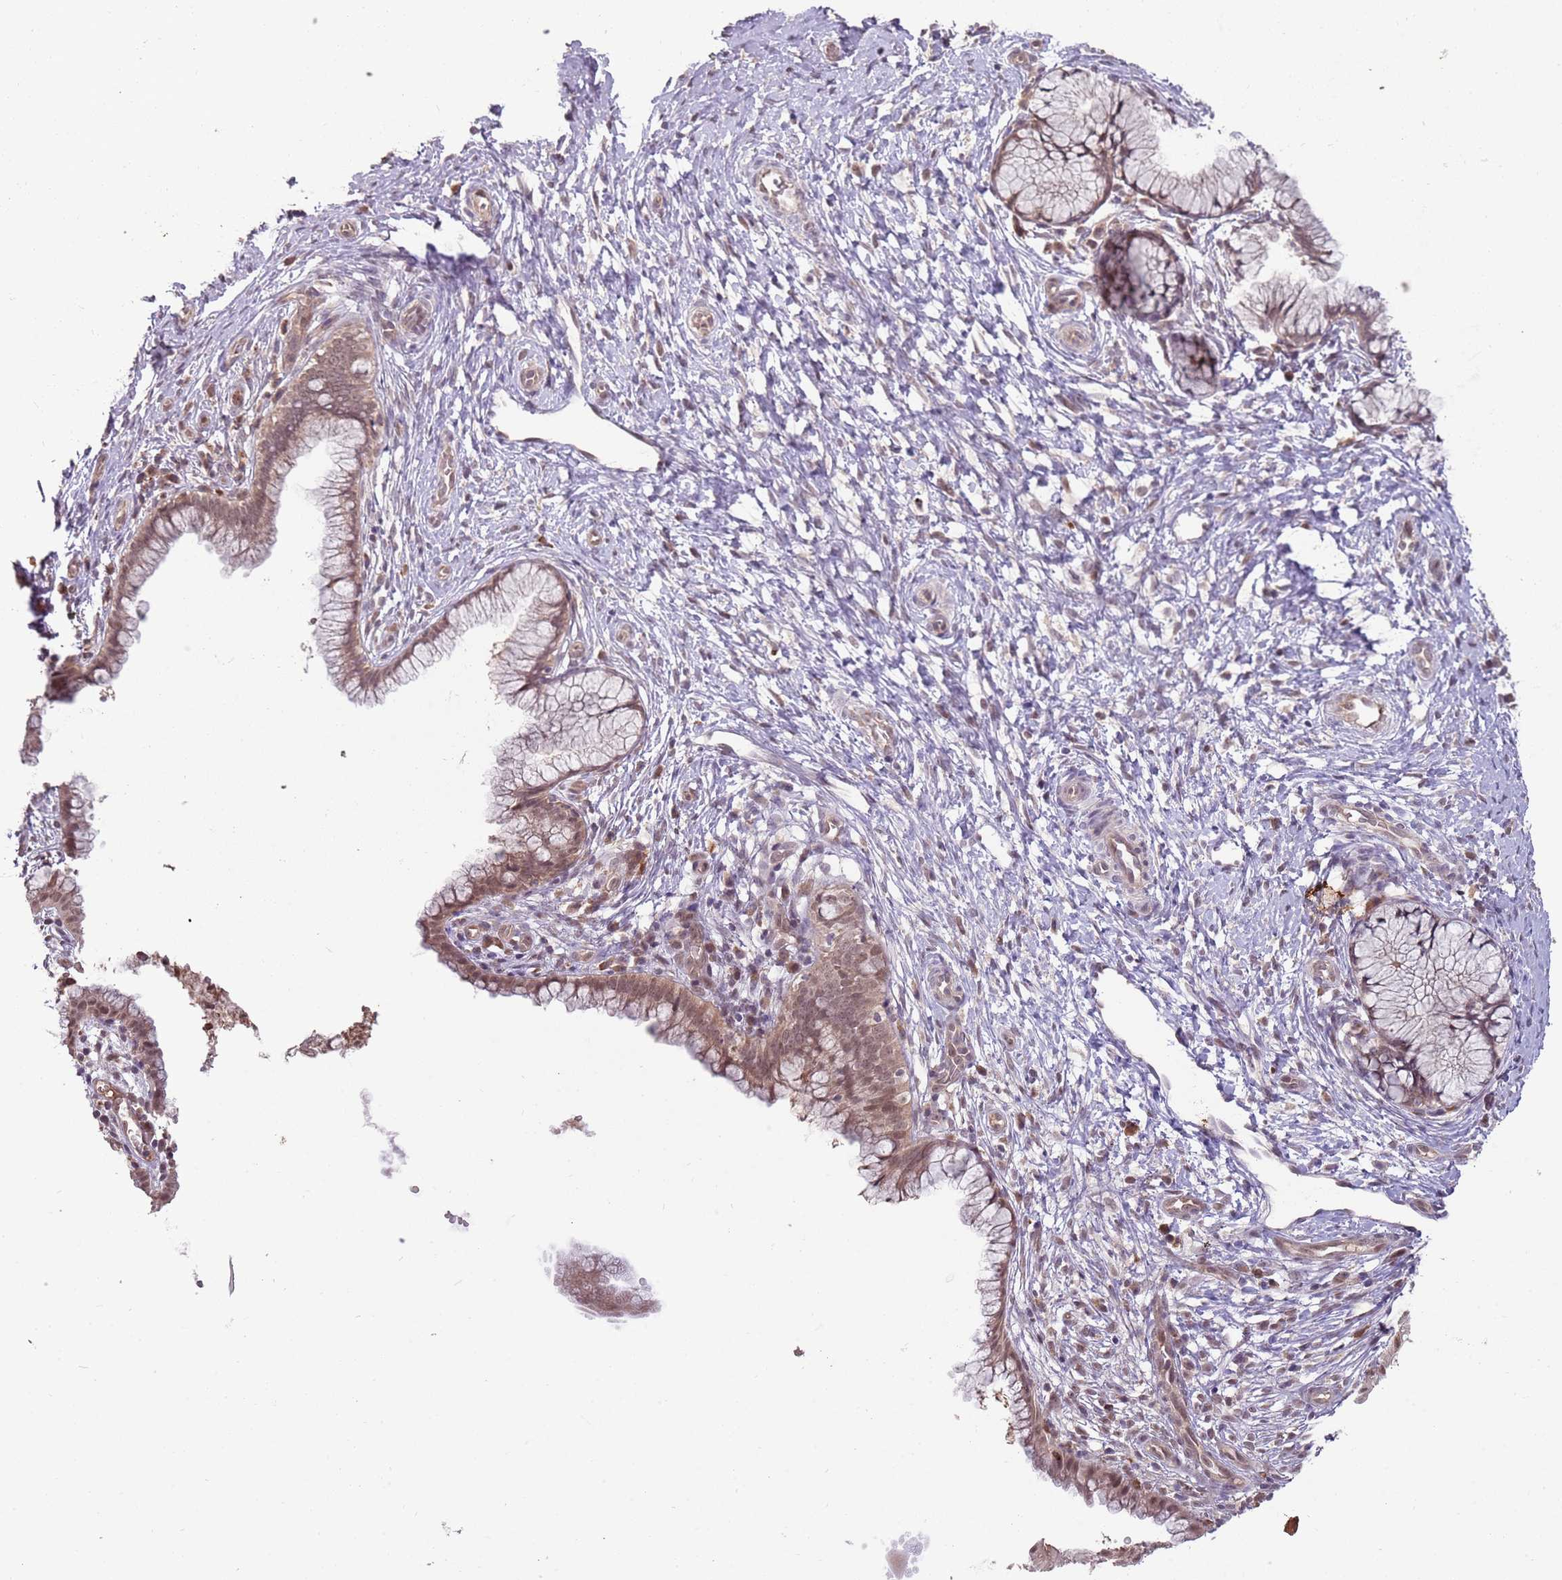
{"staining": {"intensity": "moderate", "quantity": ">75%", "location": "nuclear"}, "tissue": "cervix", "cell_type": "Glandular cells", "image_type": "normal", "snomed": [{"axis": "morphology", "description": "Normal tissue, NOS"}, {"axis": "topography", "description": "Cervix"}], "caption": "A photomicrograph showing moderate nuclear positivity in about >75% of glandular cells in benign cervix, as visualized by brown immunohistochemical staining.", "gene": "NBPF4", "patient": {"sex": "female", "age": 36}}